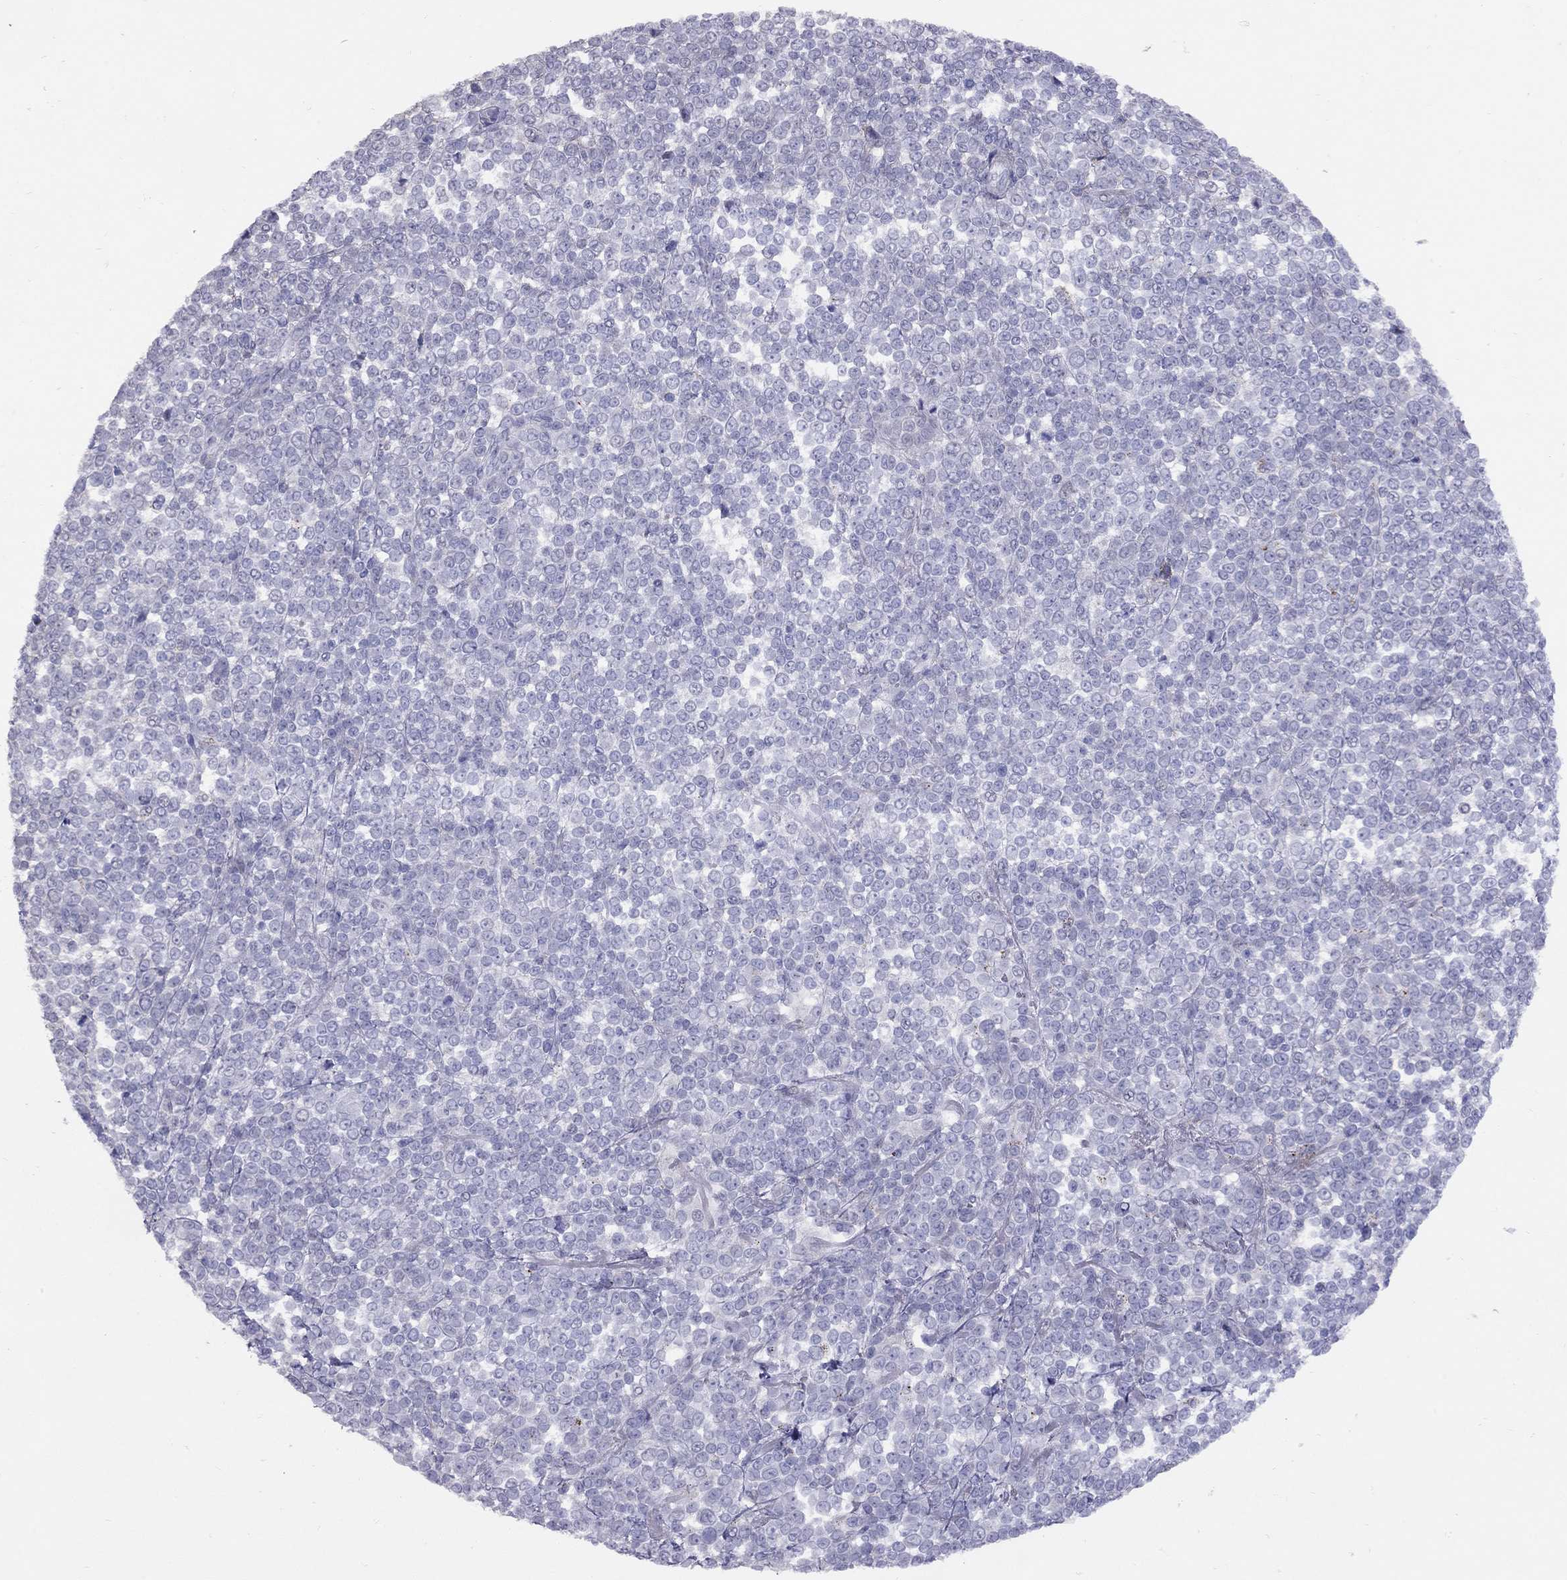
{"staining": {"intensity": "negative", "quantity": "none", "location": "none"}, "tissue": "melanoma", "cell_type": "Tumor cells", "image_type": "cancer", "snomed": [{"axis": "morphology", "description": "Malignant melanoma, NOS"}, {"axis": "topography", "description": "Skin"}], "caption": "Melanoma stained for a protein using IHC exhibits no expression tumor cells.", "gene": "MAGEB4", "patient": {"sex": "female", "age": 95}}